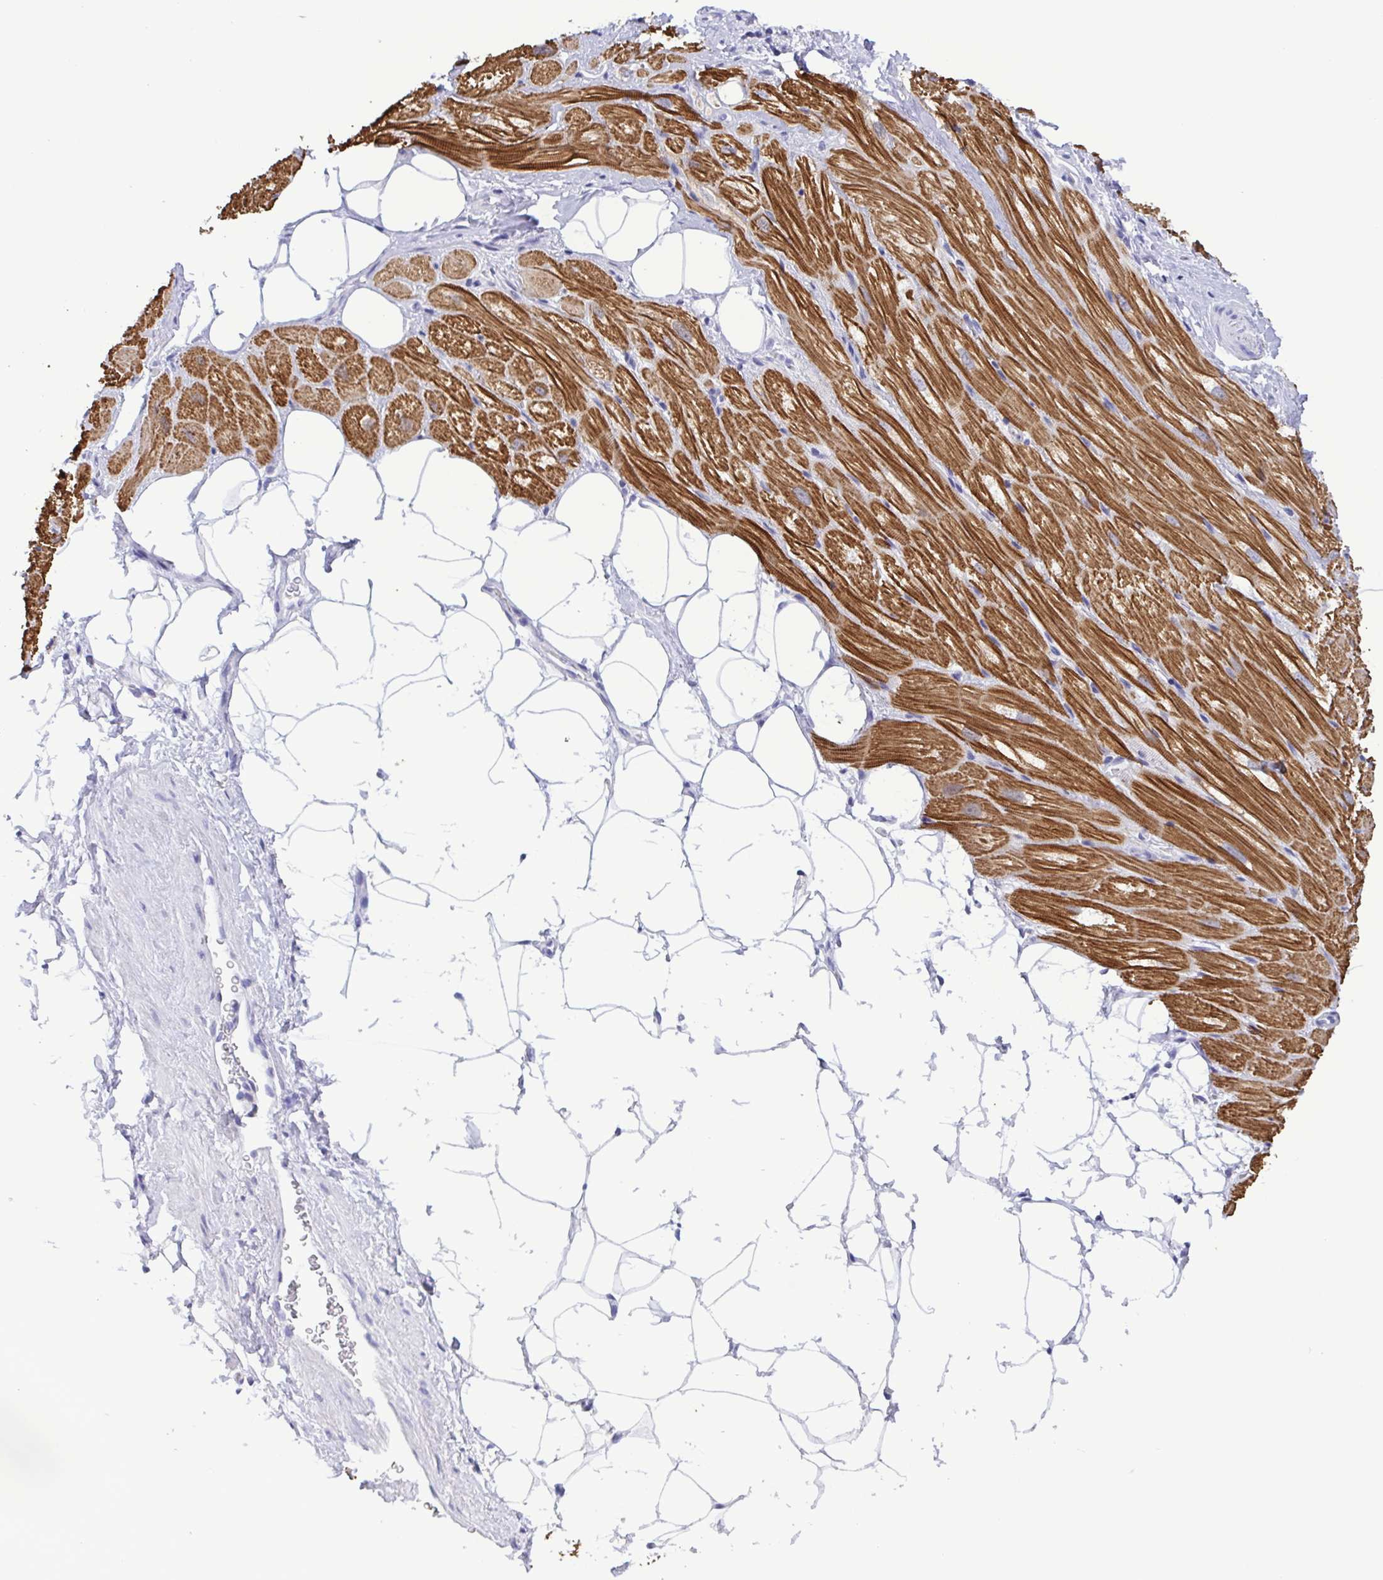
{"staining": {"intensity": "strong", "quantity": ">75%", "location": "cytoplasmic/membranous"}, "tissue": "heart muscle", "cell_type": "Cardiomyocytes", "image_type": "normal", "snomed": [{"axis": "morphology", "description": "Normal tissue, NOS"}, {"axis": "topography", "description": "Heart"}], "caption": "The histopathology image reveals immunohistochemical staining of benign heart muscle. There is strong cytoplasmic/membranous positivity is present in approximately >75% of cardiomyocytes. The protein of interest is stained brown, and the nuclei are stained in blue (DAB (3,3'-diaminobenzidine) IHC with brightfield microscopy, high magnification).", "gene": "TNNI3", "patient": {"sex": "male", "age": 62}}